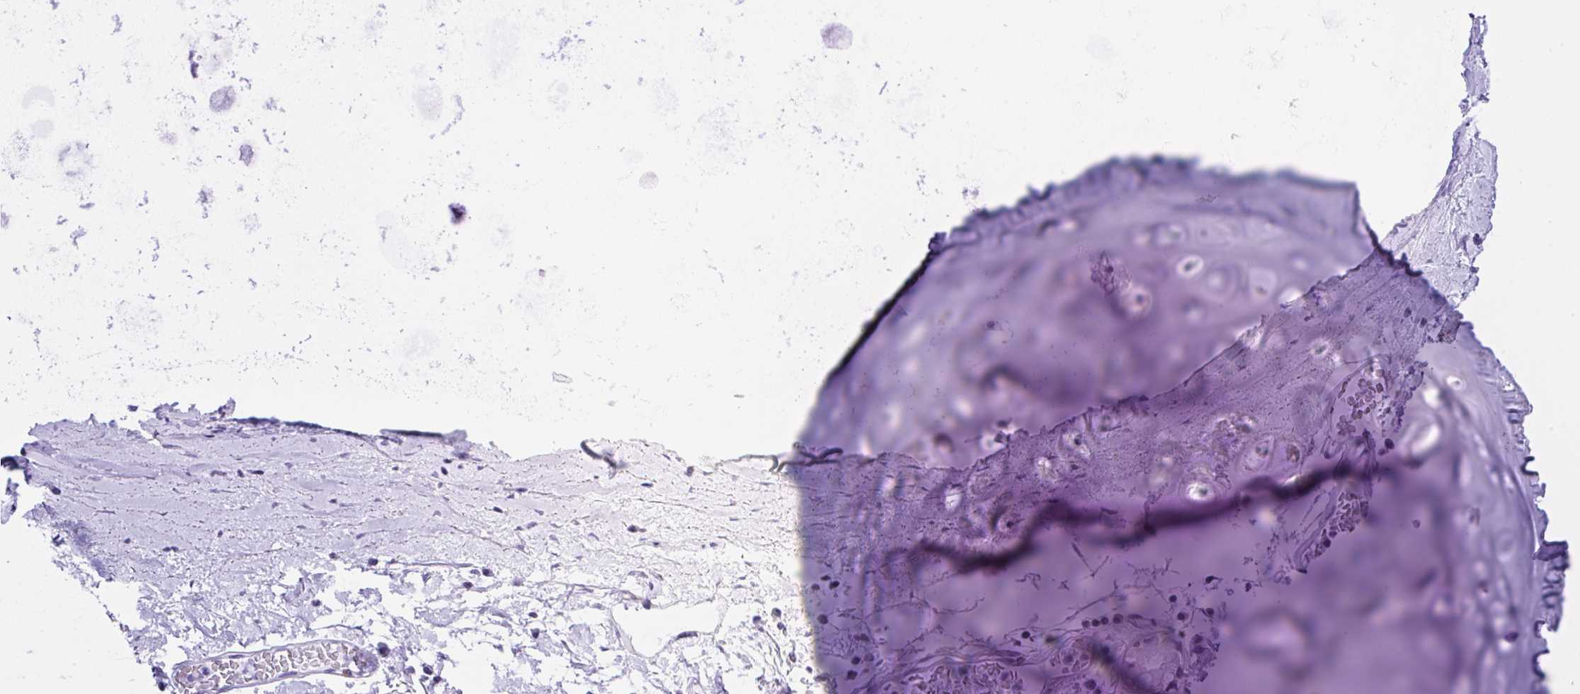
{"staining": {"intensity": "negative", "quantity": "none", "location": "none"}, "tissue": "adipose tissue", "cell_type": "Adipocytes", "image_type": "normal", "snomed": [{"axis": "morphology", "description": "Normal tissue, NOS"}, {"axis": "morphology", "description": "Degeneration, NOS"}, {"axis": "topography", "description": "Cartilage tissue"}, {"axis": "topography", "description": "Lung"}], "caption": "Immunohistochemistry histopathology image of benign human adipose tissue stained for a protein (brown), which displays no positivity in adipocytes. The staining was performed using DAB (3,3'-diaminobenzidine) to visualize the protein expression in brown, while the nuclei were stained in blue with hematoxylin (Magnification: 20x).", "gene": "KRT27", "patient": {"sex": "female", "age": 61}}